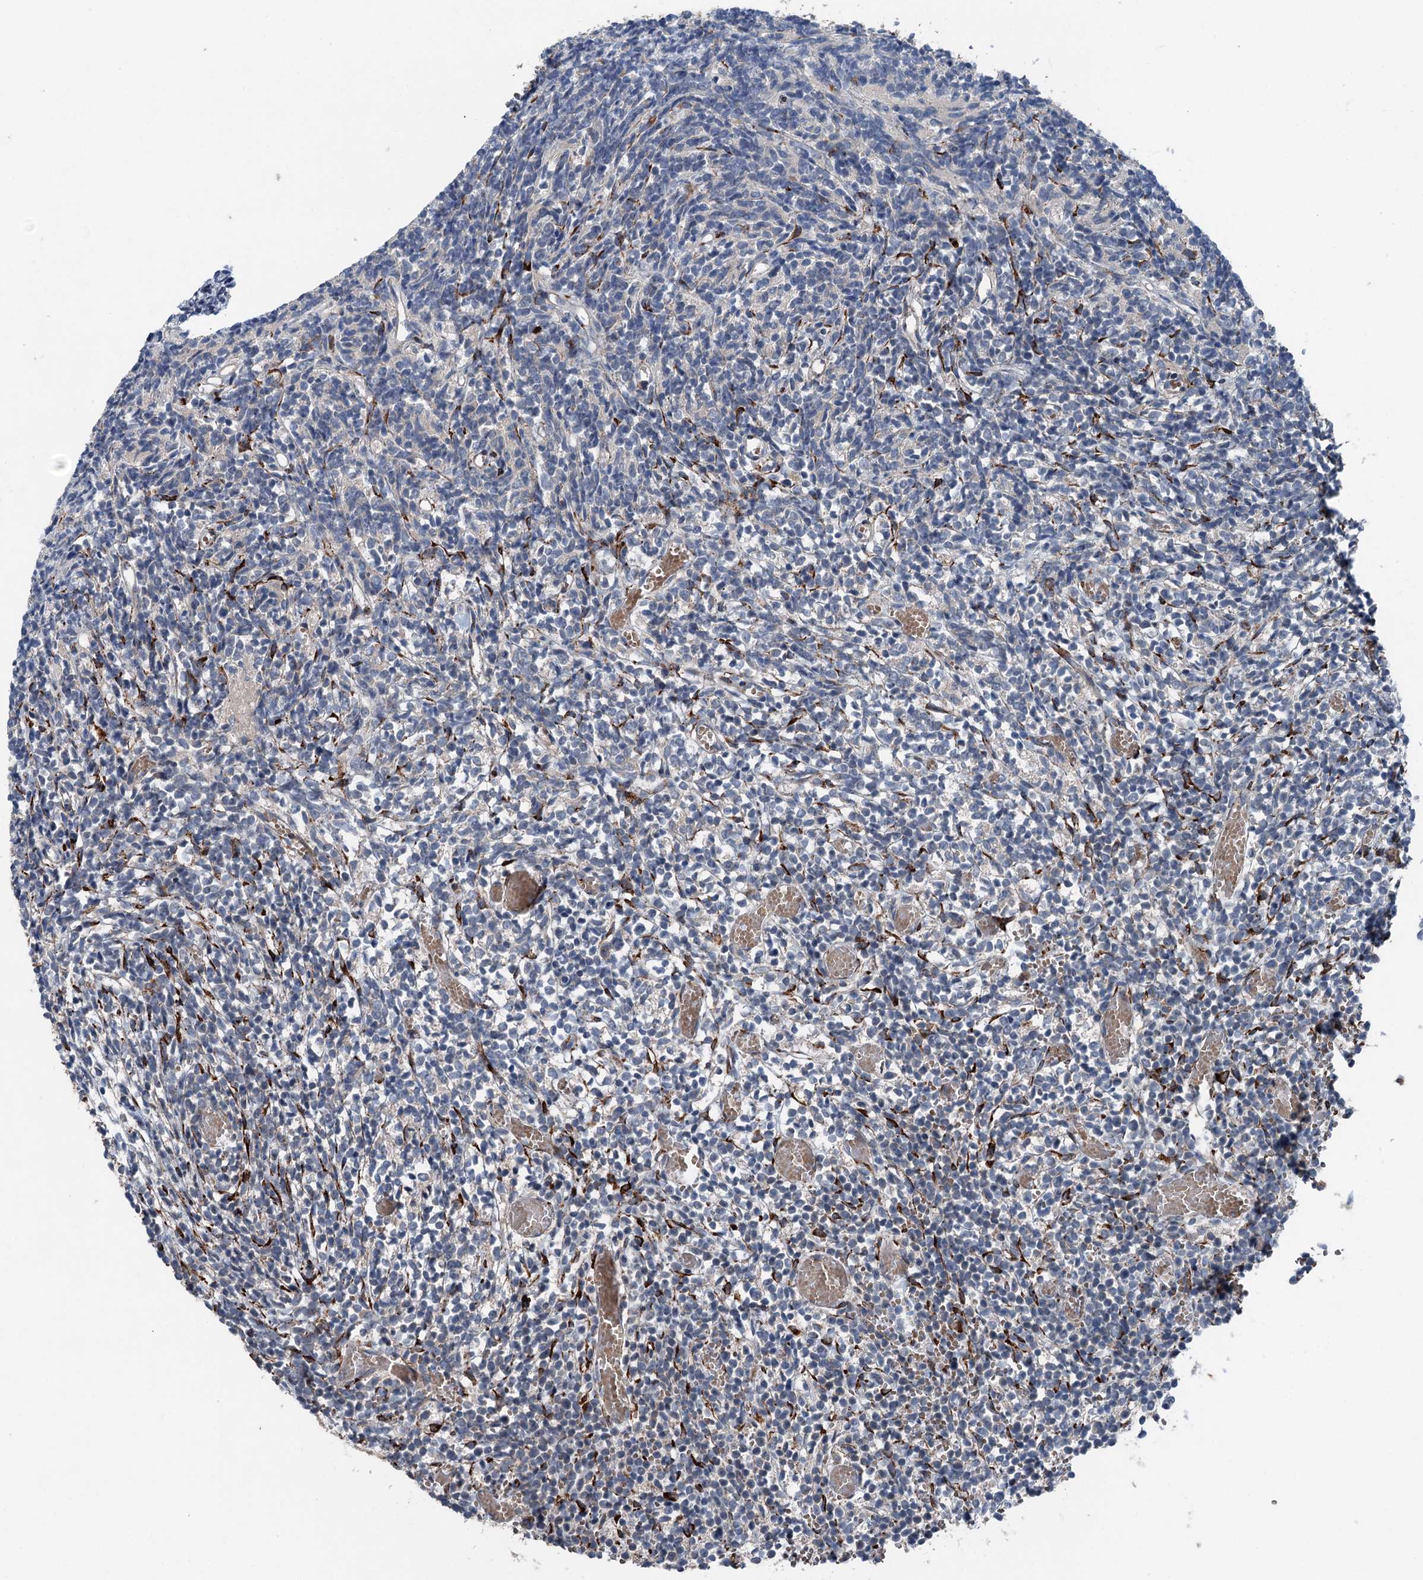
{"staining": {"intensity": "negative", "quantity": "none", "location": "none"}, "tissue": "glioma", "cell_type": "Tumor cells", "image_type": "cancer", "snomed": [{"axis": "morphology", "description": "Glioma, malignant, Low grade"}, {"axis": "topography", "description": "Brain"}], "caption": "Glioma was stained to show a protein in brown. There is no significant positivity in tumor cells.", "gene": "DDIAS", "patient": {"sex": "female", "age": 1}}